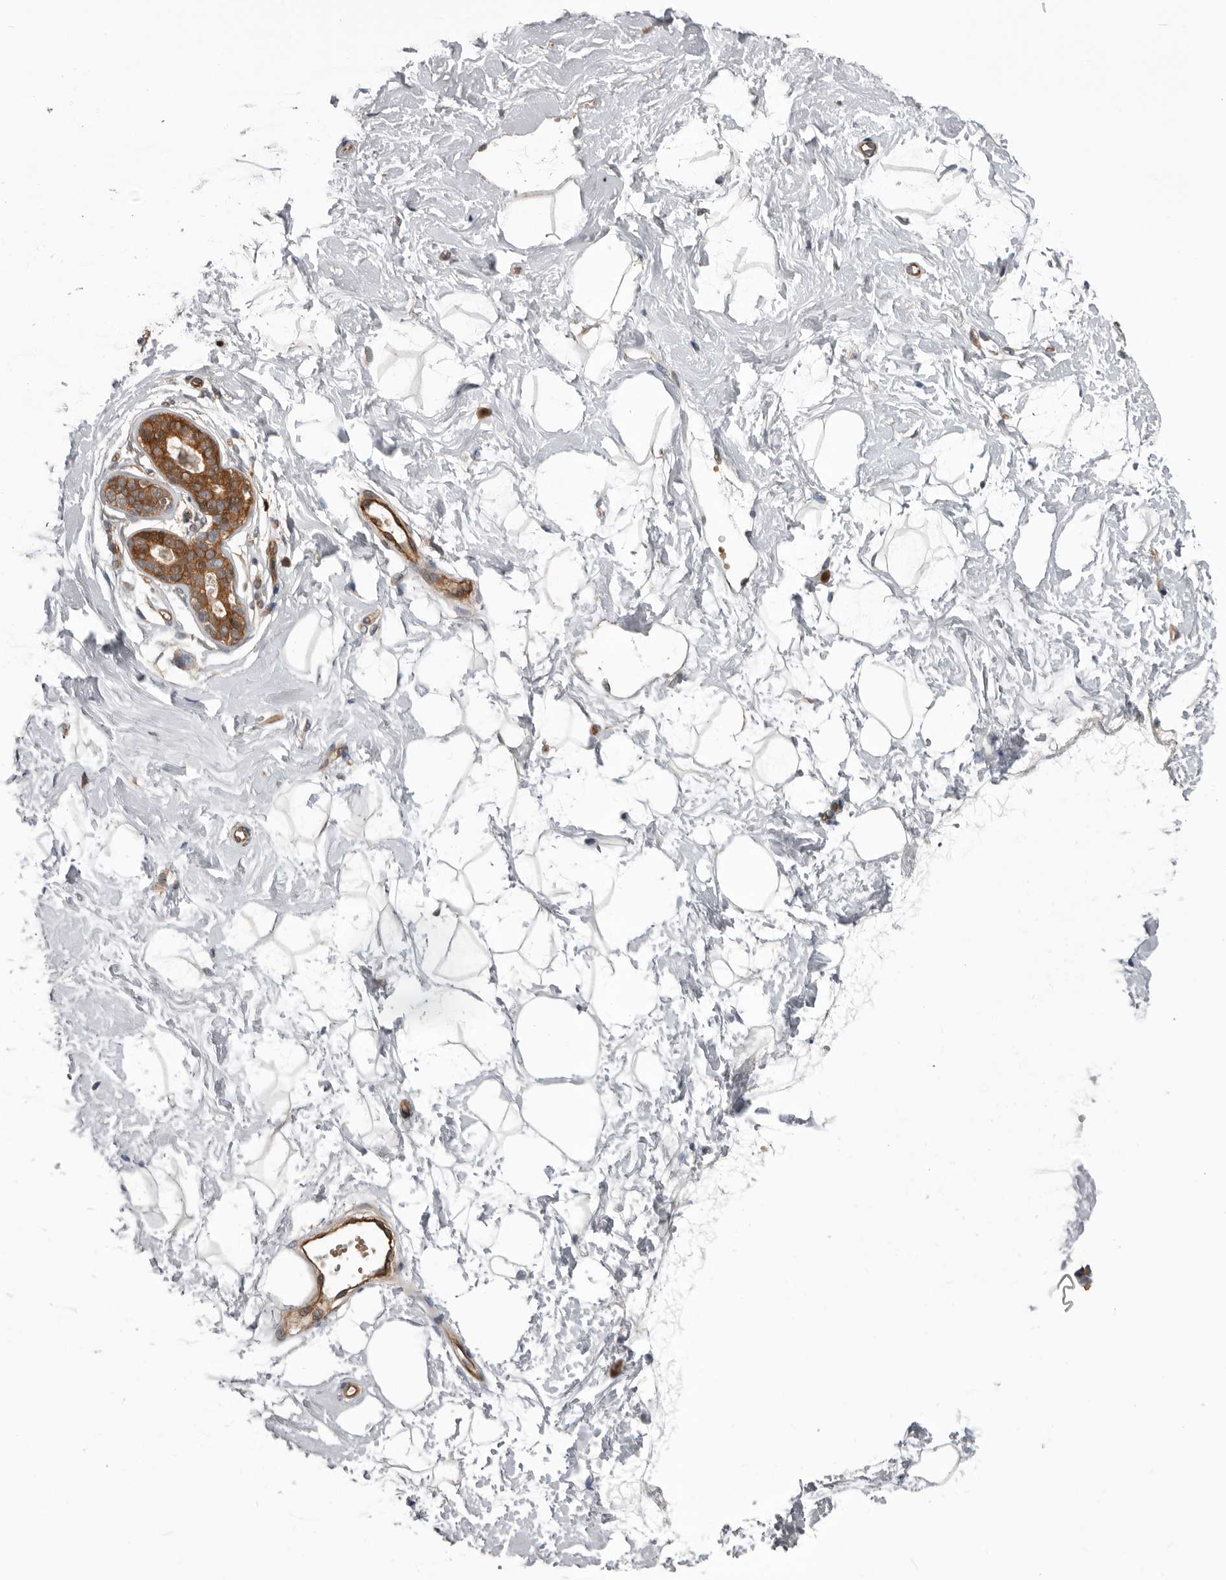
{"staining": {"intensity": "negative", "quantity": "none", "location": "none"}, "tissue": "breast", "cell_type": "Adipocytes", "image_type": "normal", "snomed": [{"axis": "morphology", "description": "Normal tissue, NOS"}, {"axis": "topography", "description": "Breast"}], "caption": "IHC of normal breast displays no positivity in adipocytes.", "gene": "RAB3GAP2", "patient": {"sex": "female", "age": 23}}